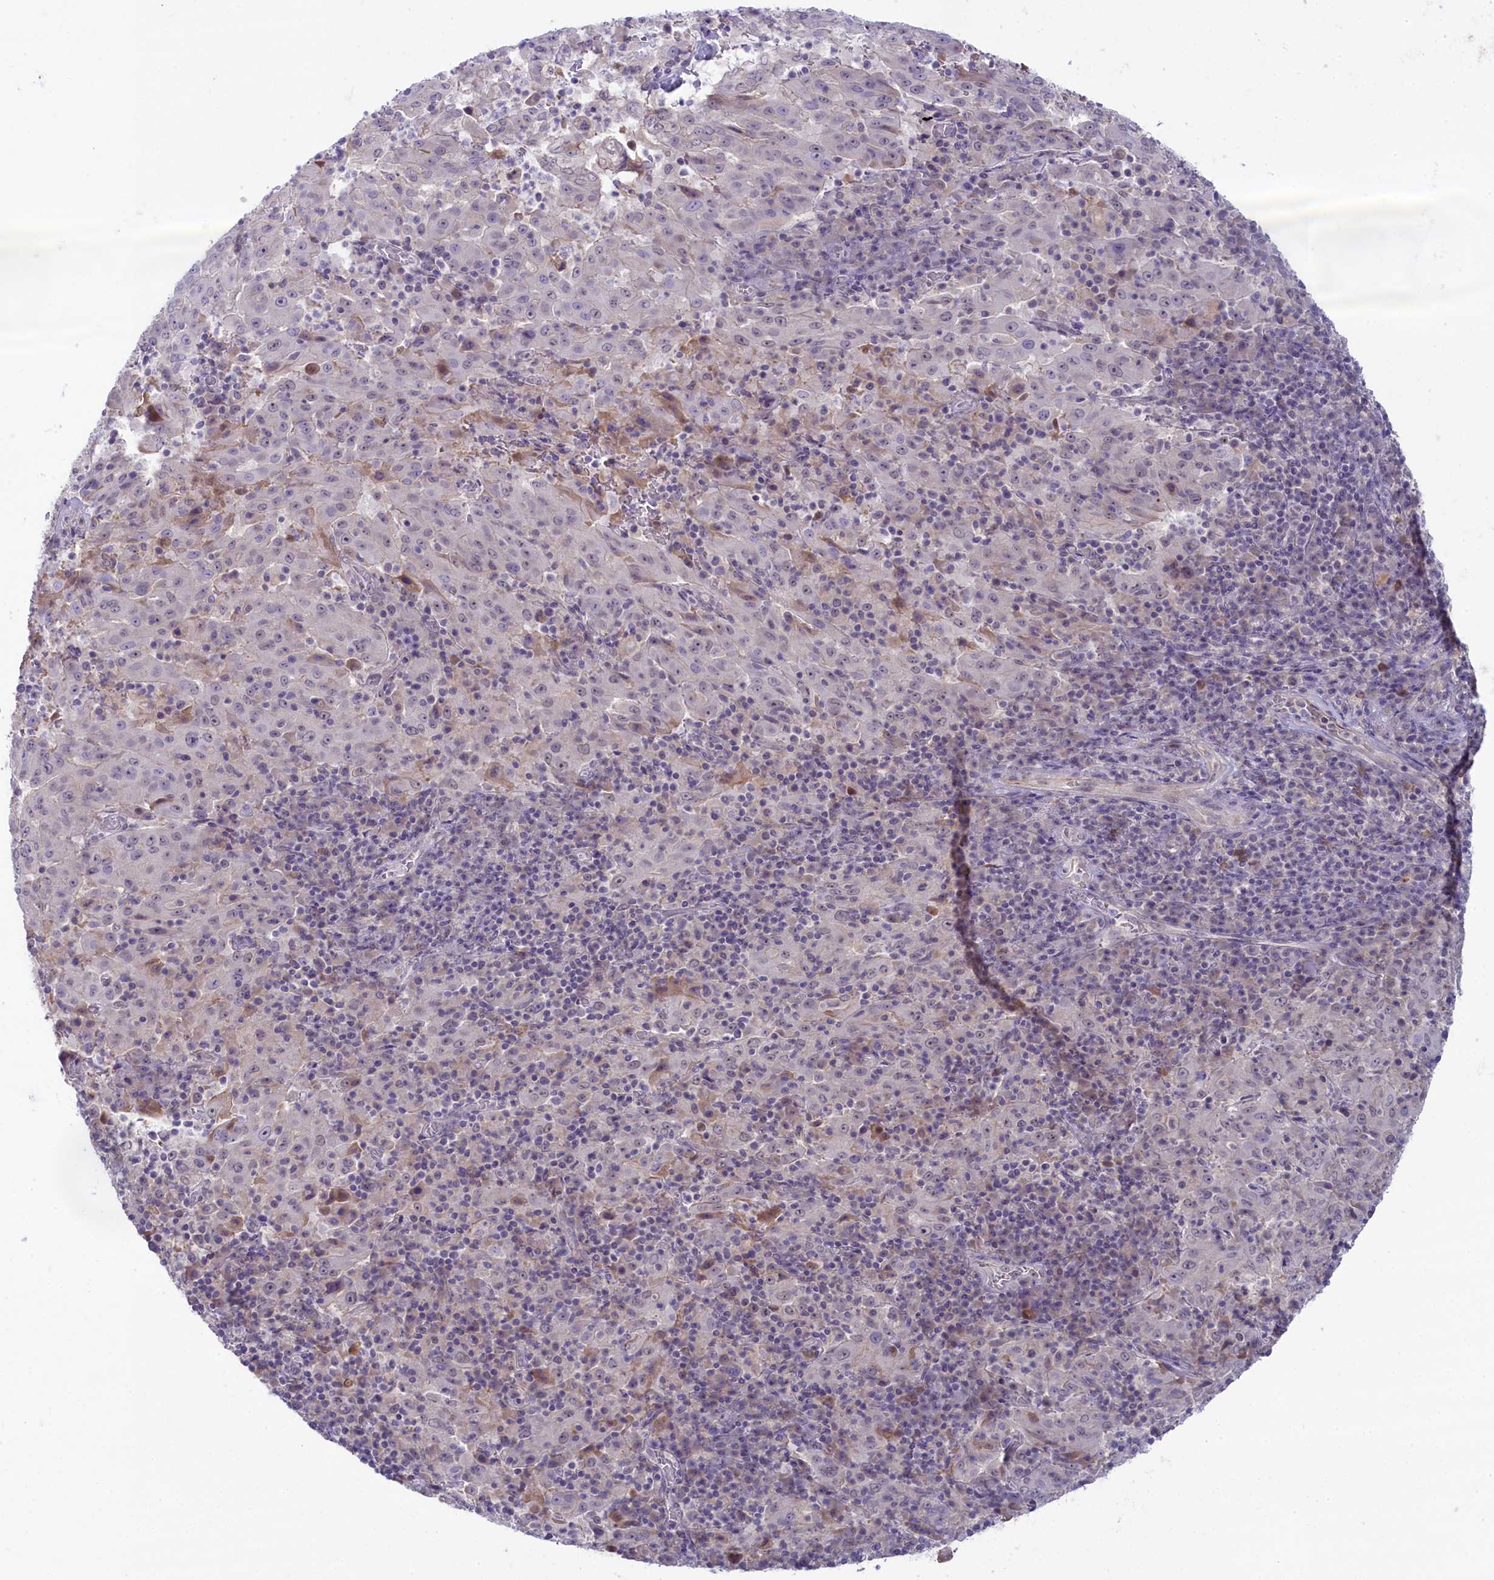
{"staining": {"intensity": "negative", "quantity": "none", "location": "none"}, "tissue": "pancreatic cancer", "cell_type": "Tumor cells", "image_type": "cancer", "snomed": [{"axis": "morphology", "description": "Adenocarcinoma, NOS"}, {"axis": "topography", "description": "Pancreas"}], "caption": "The IHC photomicrograph has no significant positivity in tumor cells of pancreatic cancer (adenocarcinoma) tissue. The staining is performed using DAB (3,3'-diaminobenzidine) brown chromogen with nuclei counter-stained in using hematoxylin.", "gene": "CRAMP1", "patient": {"sex": "male", "age": 63}}